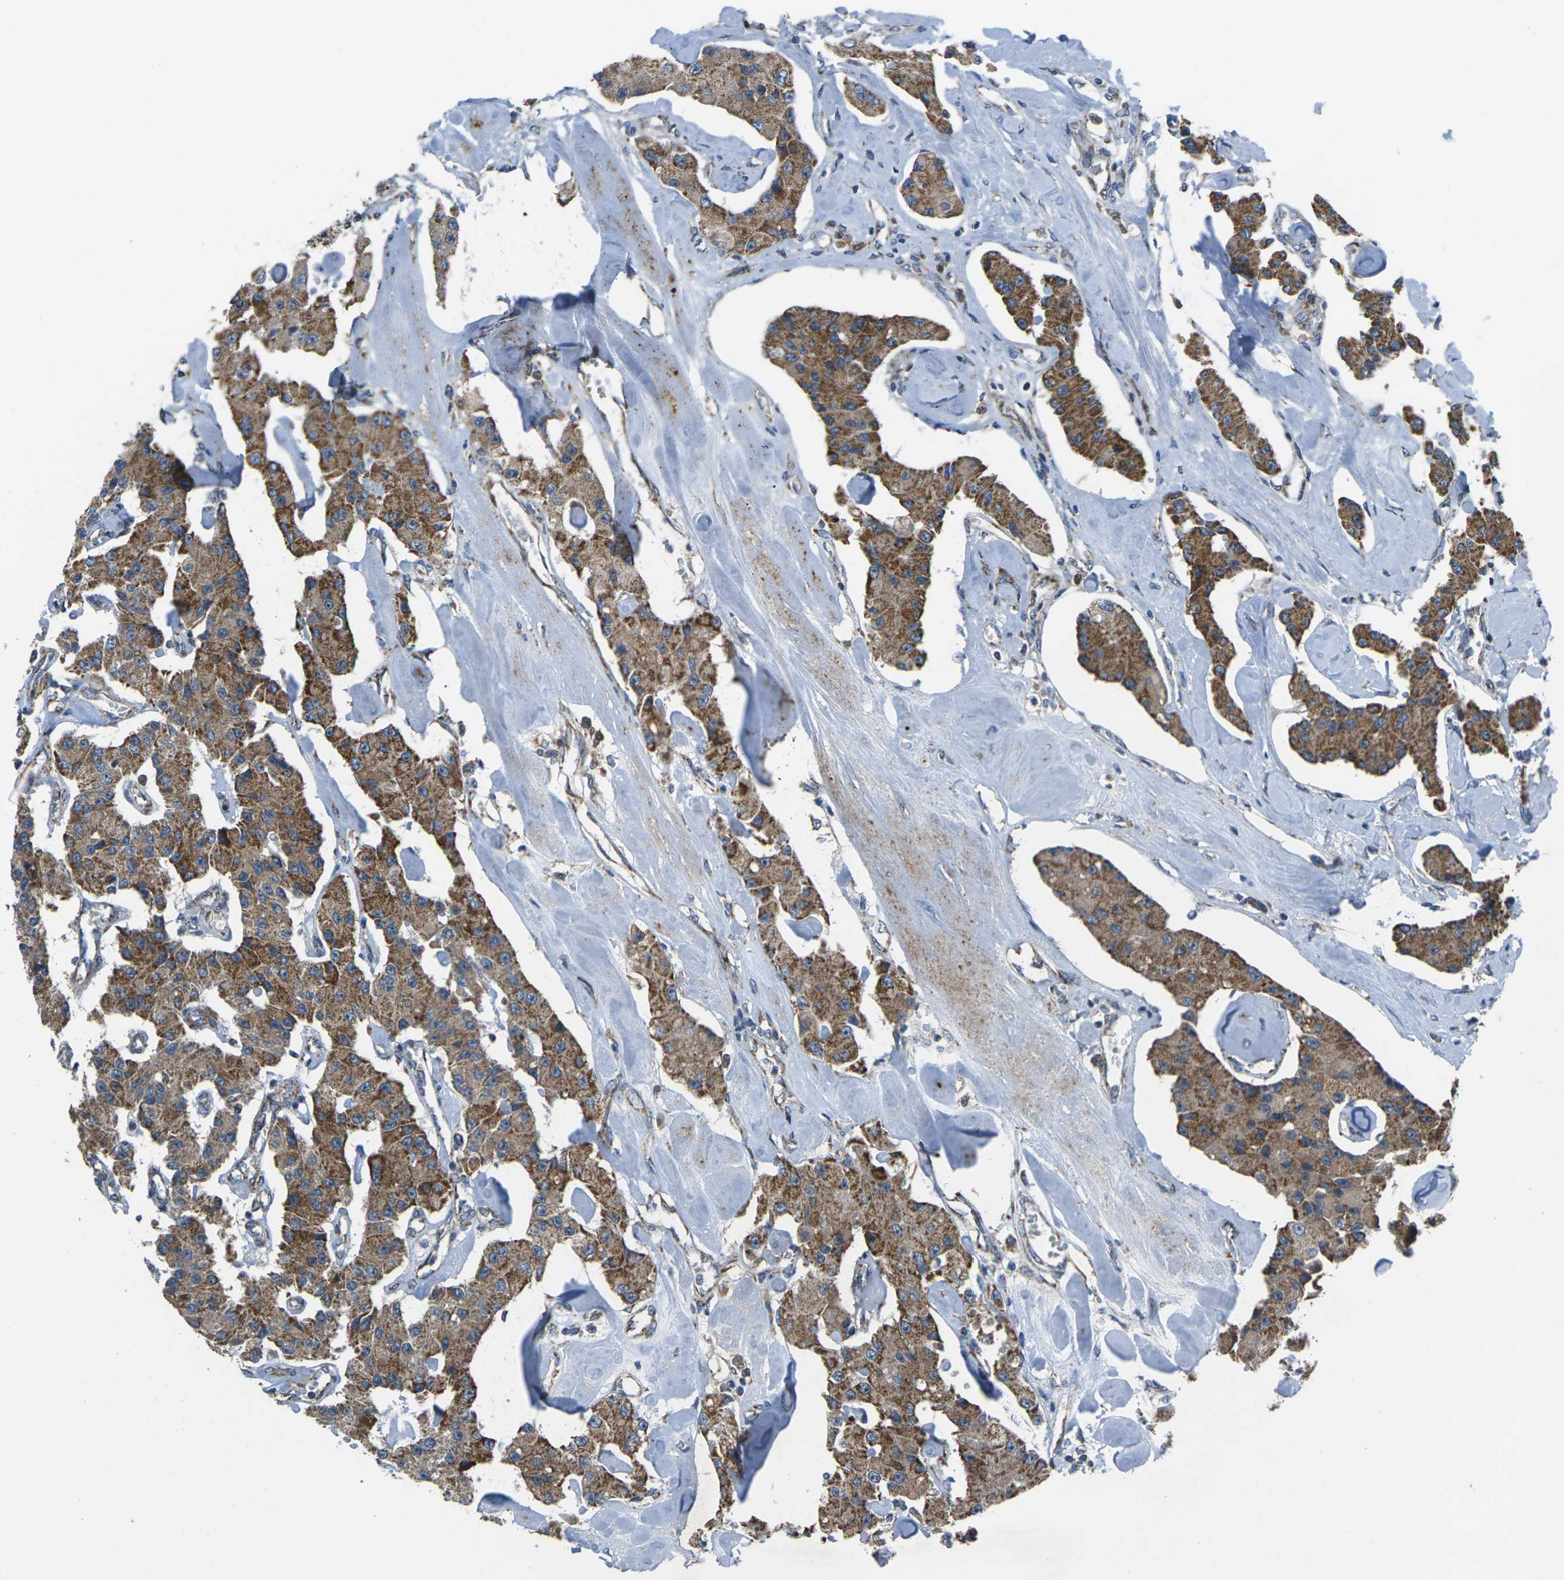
{"staining": {"intensity": "moderate", "quantity": ">75%", "location": "cytoplasmic/membranous"}, "tissue": "carcinoid", "cell_type": "Tumor cells", "image_type": "cancer", "snomed": [{"axis": "morphology", "description": "Carcinoid, malignant, NOS"}, {"axis": "topography", "description": "Pancreas"}], "caption": "Tumor cells exhibit medium levels of moderate cytoplasmic/membranous positivity in approximately >75% of cells in malignant carcinoid.", "gene": "TMEM120B", "patient": {"sex": "male", "age": 41}}